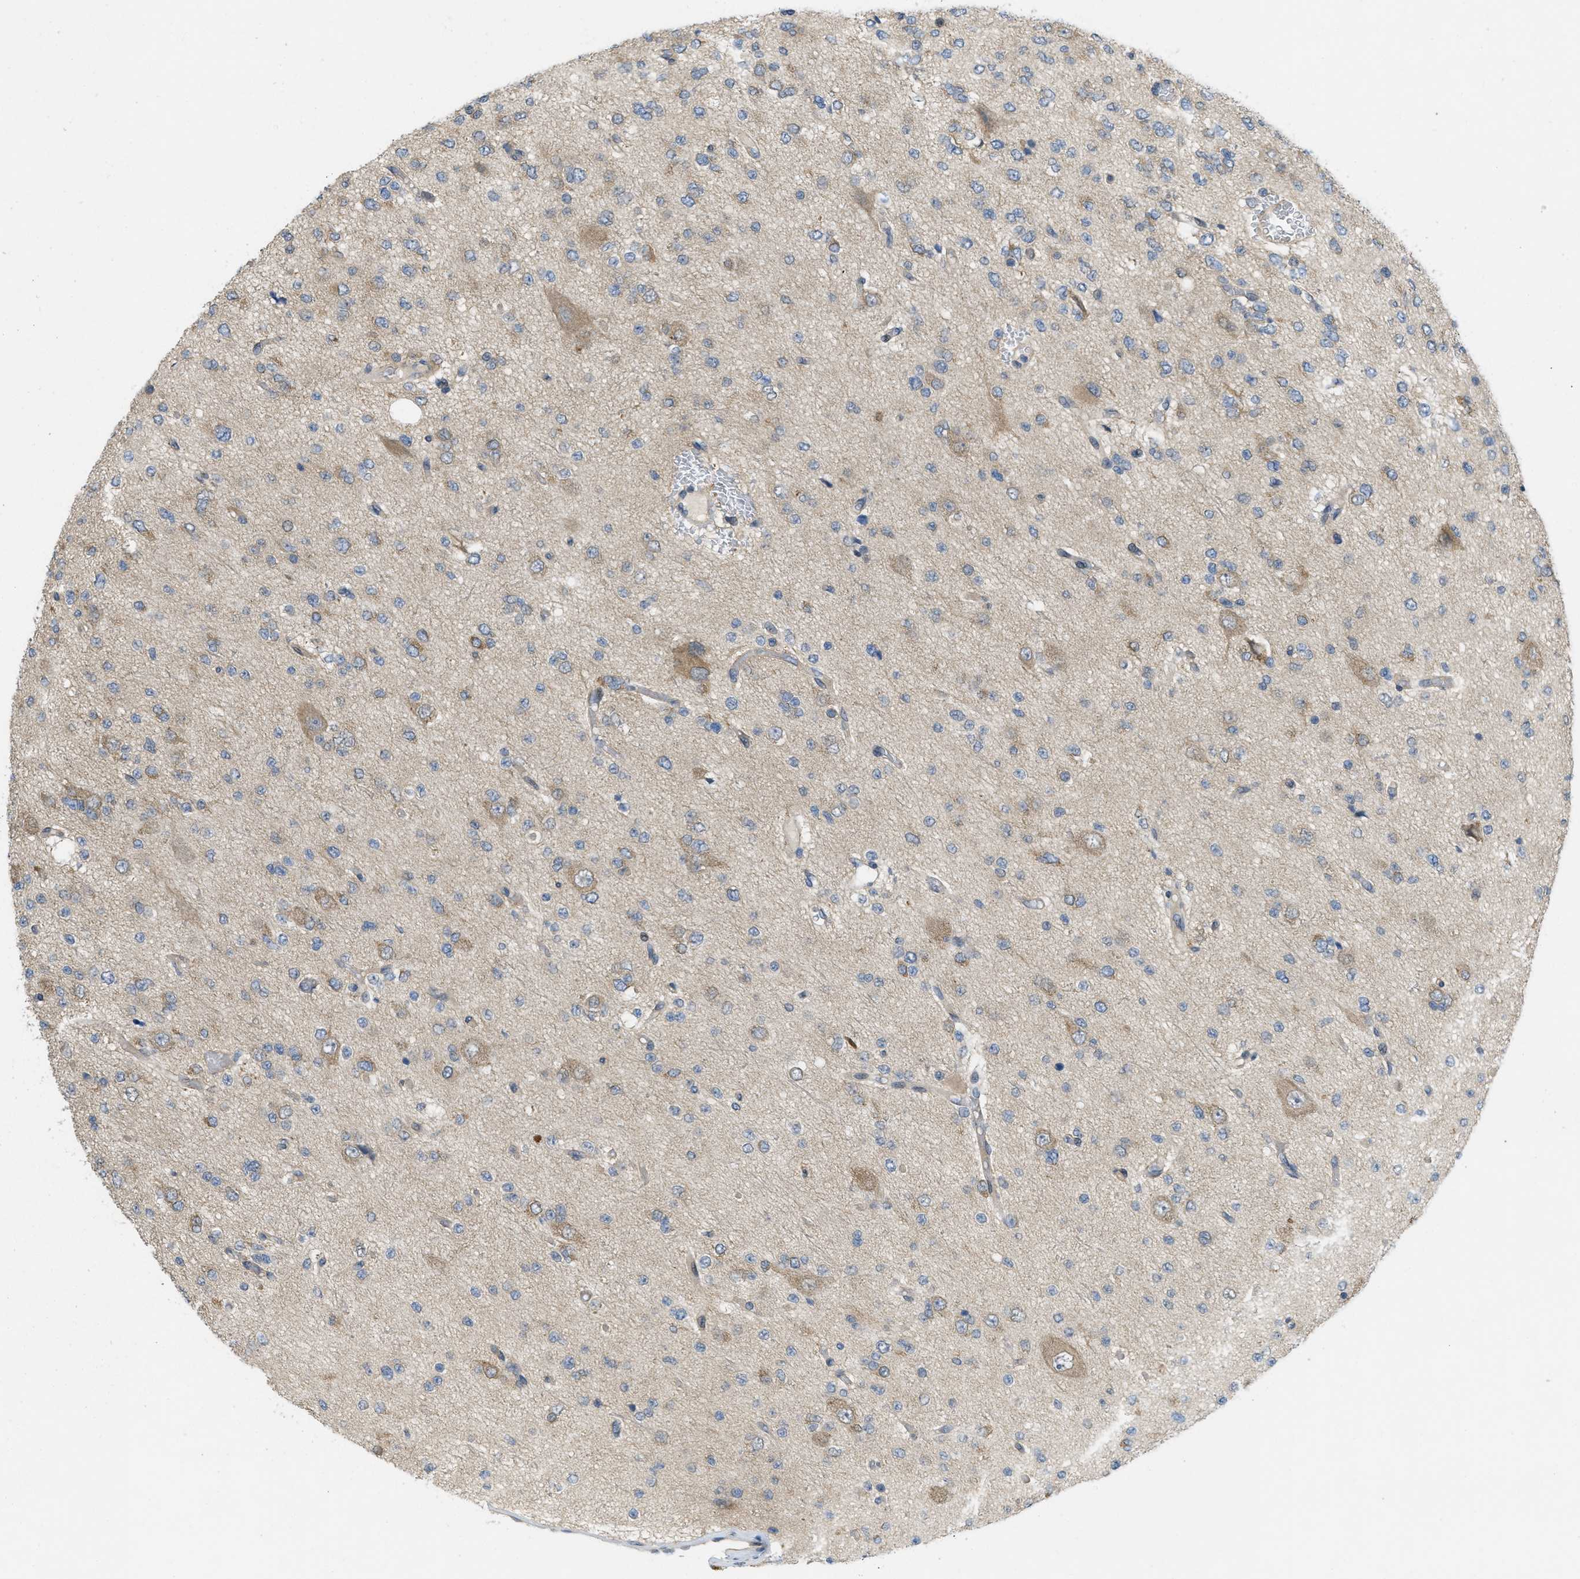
{"staining": {"intensity": "weak", "quantity": "<25%", "location": "cytoplasmic/membranous"}, "tissue": "glioma", "cell_type": "Tumor cells", "image_type": "cancer", "snomed": [{"axis": "morphology", "description": "Glioma, malignant, Low grade"}, {"axis": "topography", "description": "Brain"}], "caption": "The image exhibits no staining of tumor cells in glioma. (DAB immunohistochemistry (IHC), high magnification).", "gene": "IFNLR1", "patient": {"sex": "male", "age": 38}}